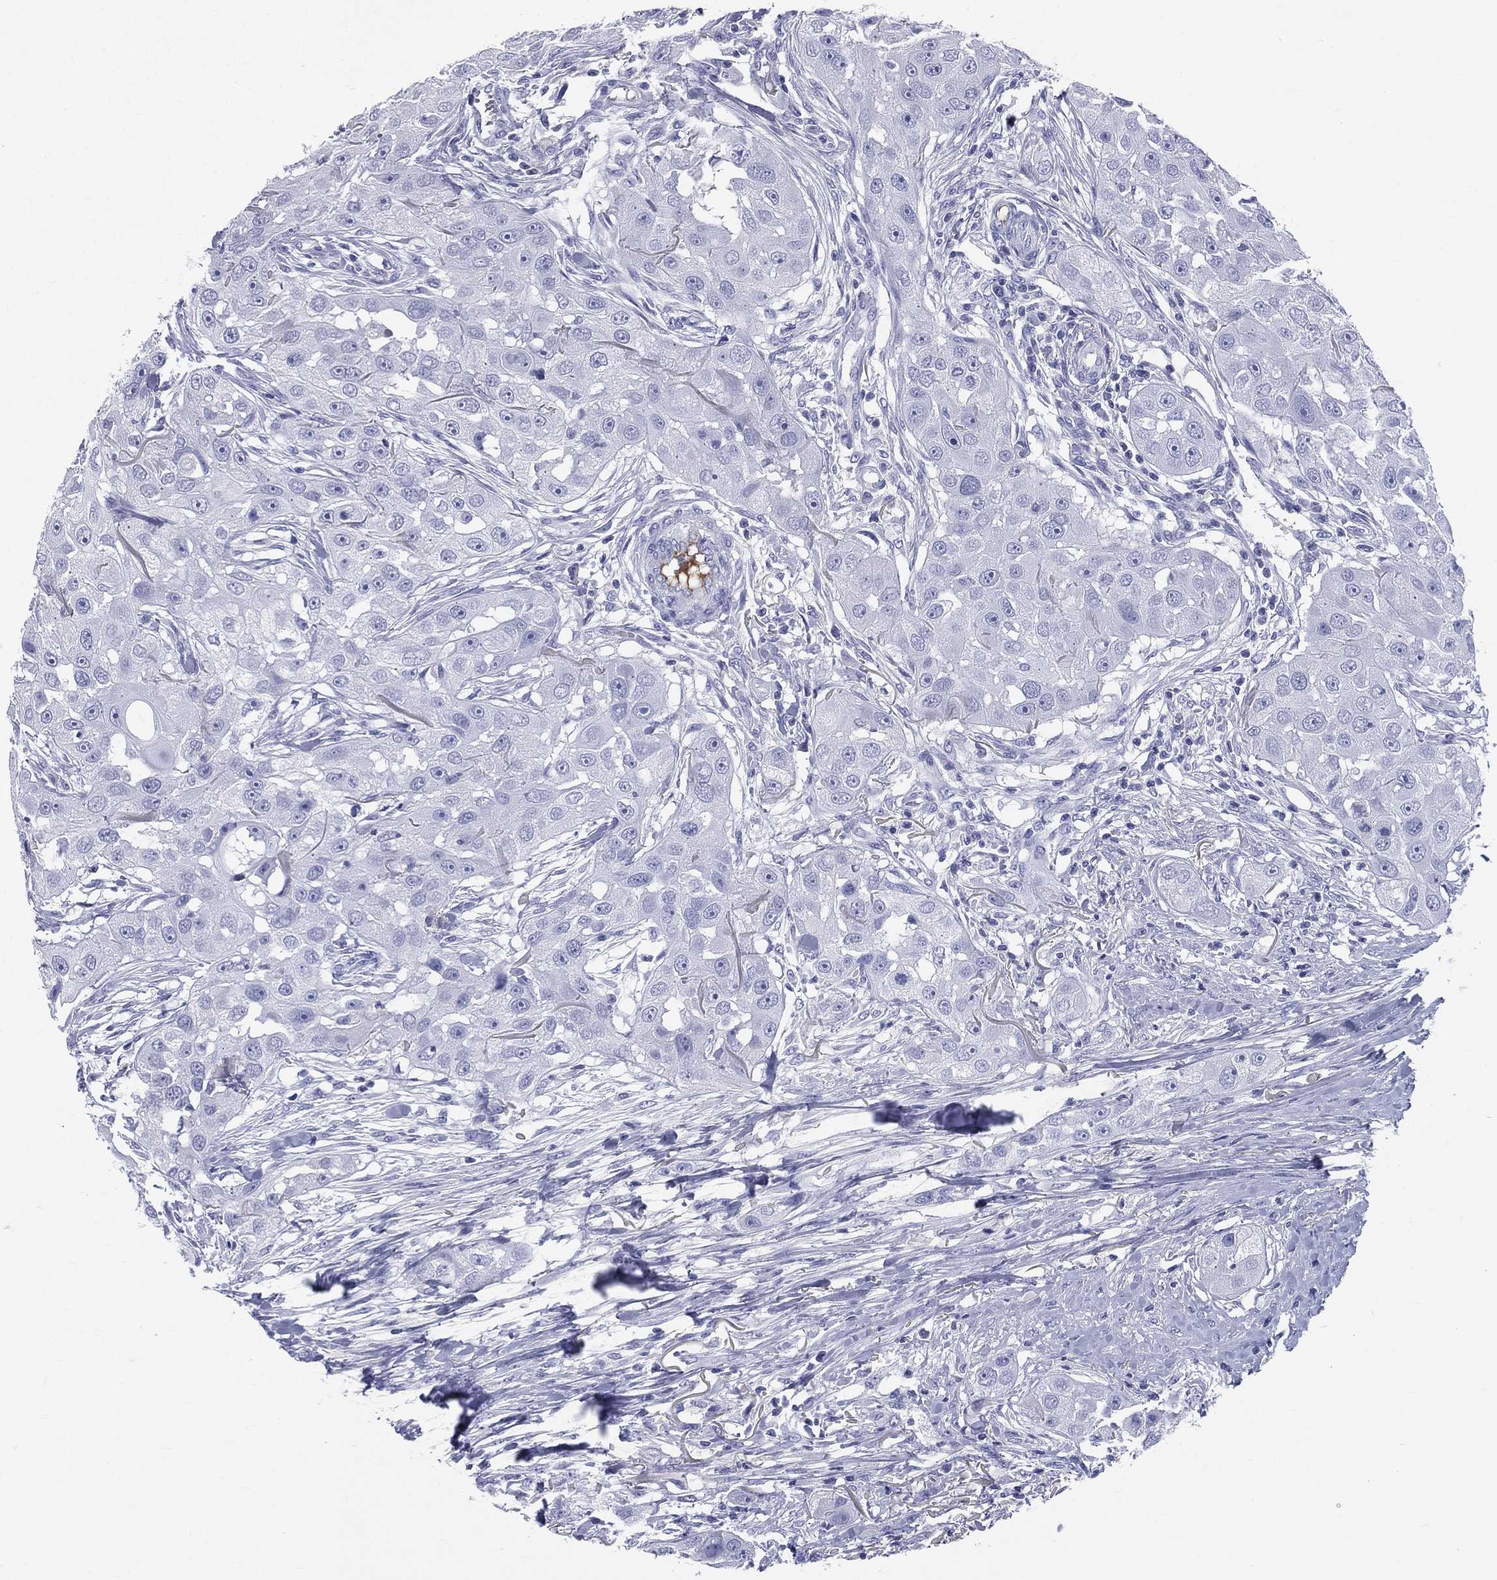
{"staining": {"intensity": "negative", "quantity": "none", "location": "none"}, "tissue": "head and neck cancer", "cell_type": "Tumor cells", "image_type": "cancer", "snomed": [{"axis": "morphology", "description": "Squamous cell carcinoma, NOS"}, {"axis": "topography", "description": "Head-Neck"}], "caption": "DAB (3,3'-diaminobenzidine) immunohistochemical staining of squamous cell carcinoma (head and neck) exhibits no significant positivity in tumor cells.", "gene": "HP", "patient": {"sex": "male", "age": 51}}